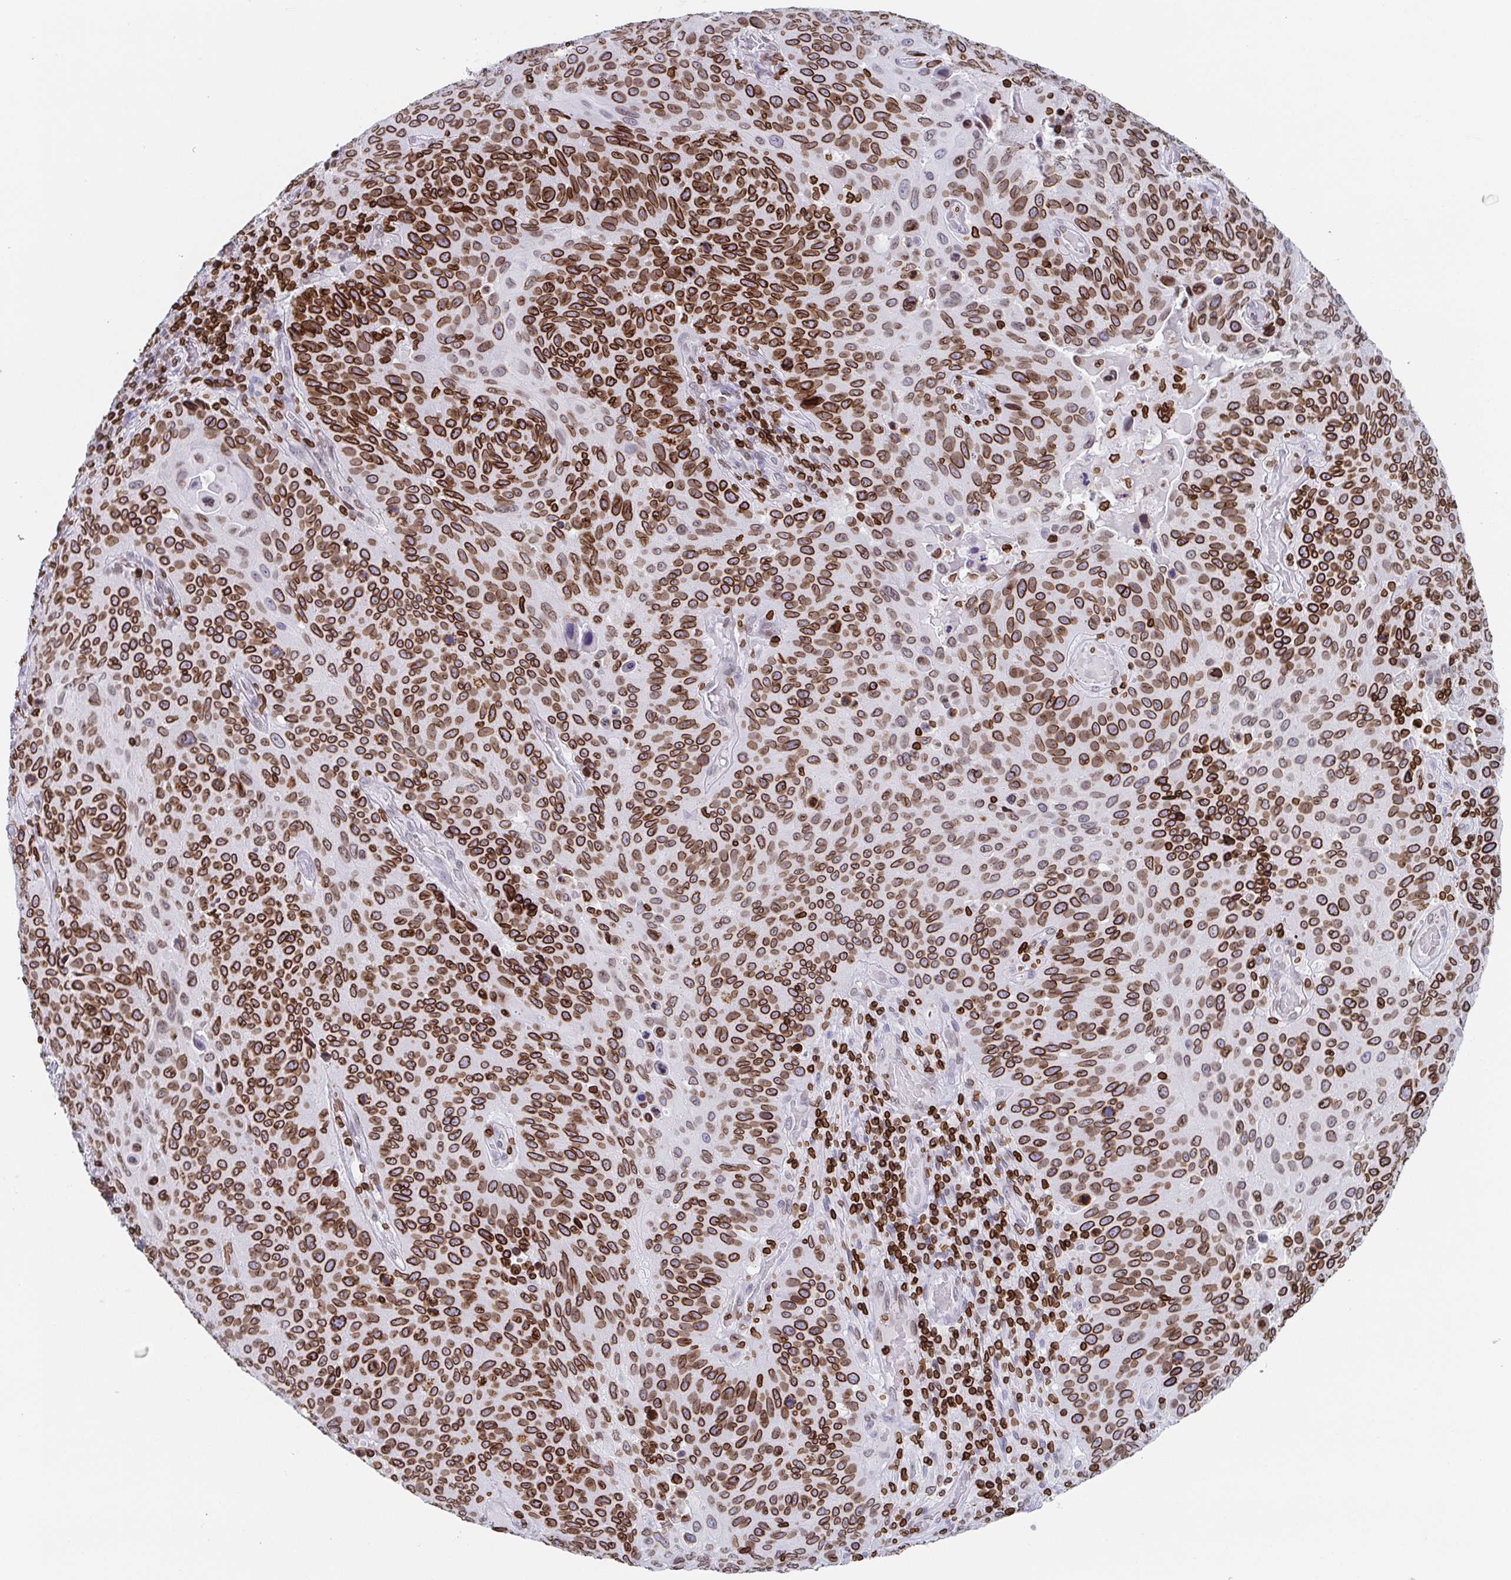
{"staining": {"intensity": "strong", "quantity": ">75%", "location": "cytoplasmic/membranous,nuclear"}, "tissue": "lung cancer", "cell_type": "Tumor cells", "image_type": "cancer", "snomed": [{"axis": "morphology", "description": "Squamous cell carcinoma, NOS"}, {"axis": "topography", "description": "Lung"}], "caption": "A high amount of strong cytoplasmic/membranous and nuclear positivity is seen in approximately >75% of tumor cells in lung cancer tissue. The staining is performed using DAB (3,3'-diaminobenzidine) brown chromogen to label protein expression. The nuclei are counter-stained blue using hematoxylin.", "gene": "BTBD7", "patient": {"sex": "male", "age": 68}}